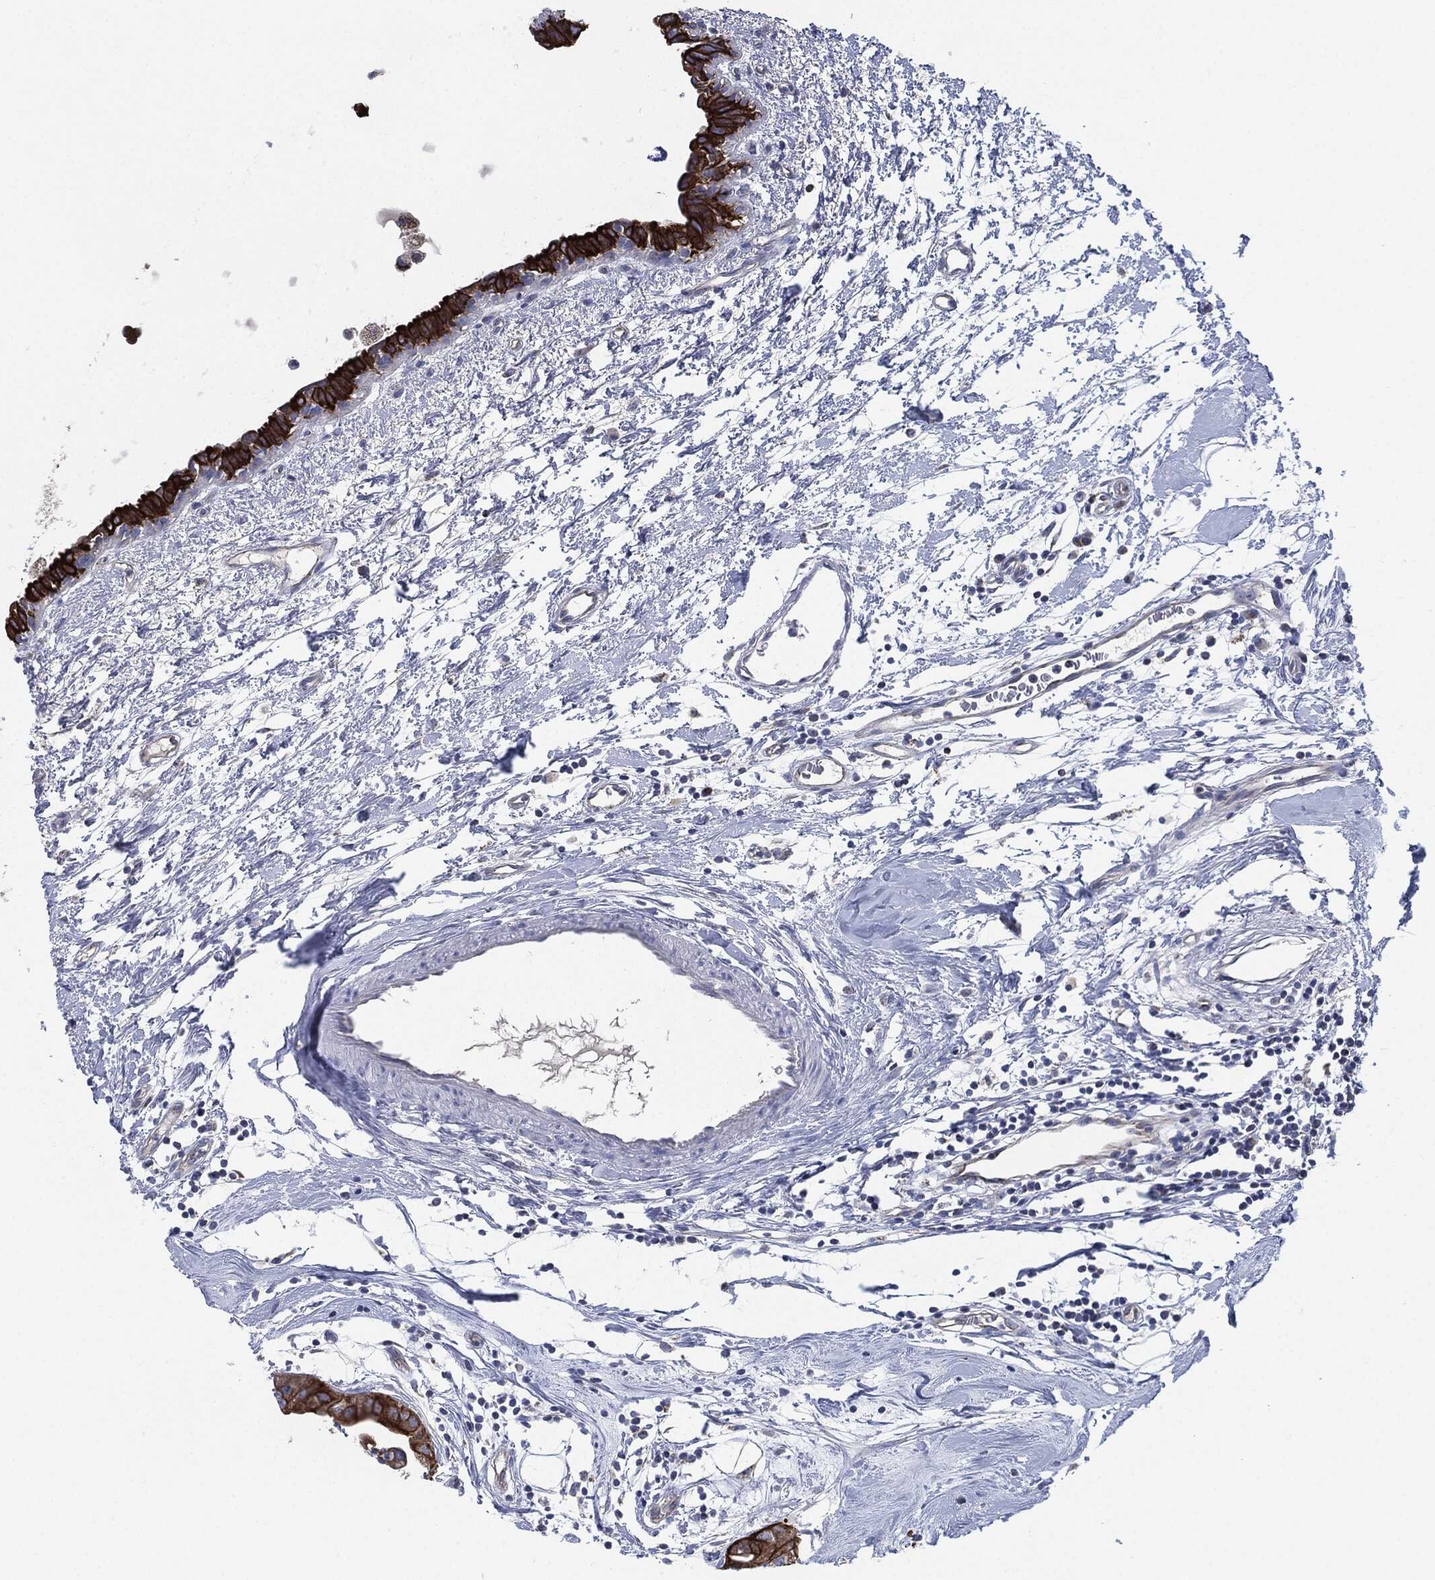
{"staining": {"intensity": "strong", "quantity": ">75%", "location": "cytoplasmic/membranous"}, "tissue": "breast cancer", "cell_type": "Tumor cells", "image_type": "cancer", "snomed": [{"axis": "morphology", "description": "Normal tissue, NOS"}, {"axis": "morphology", "description": "Duct carcinoma"}, {"axis": "topography", "description": "Breast"}], "caption": "Breast cancer stained for a protein shows strong cytoplasmic/membranous positivity in tumor cells. (Brightfield microscopy of DAB IHC at high magnification).", "gene": "SHROOM2", "patient": {"sex": "female", "age": 40}}